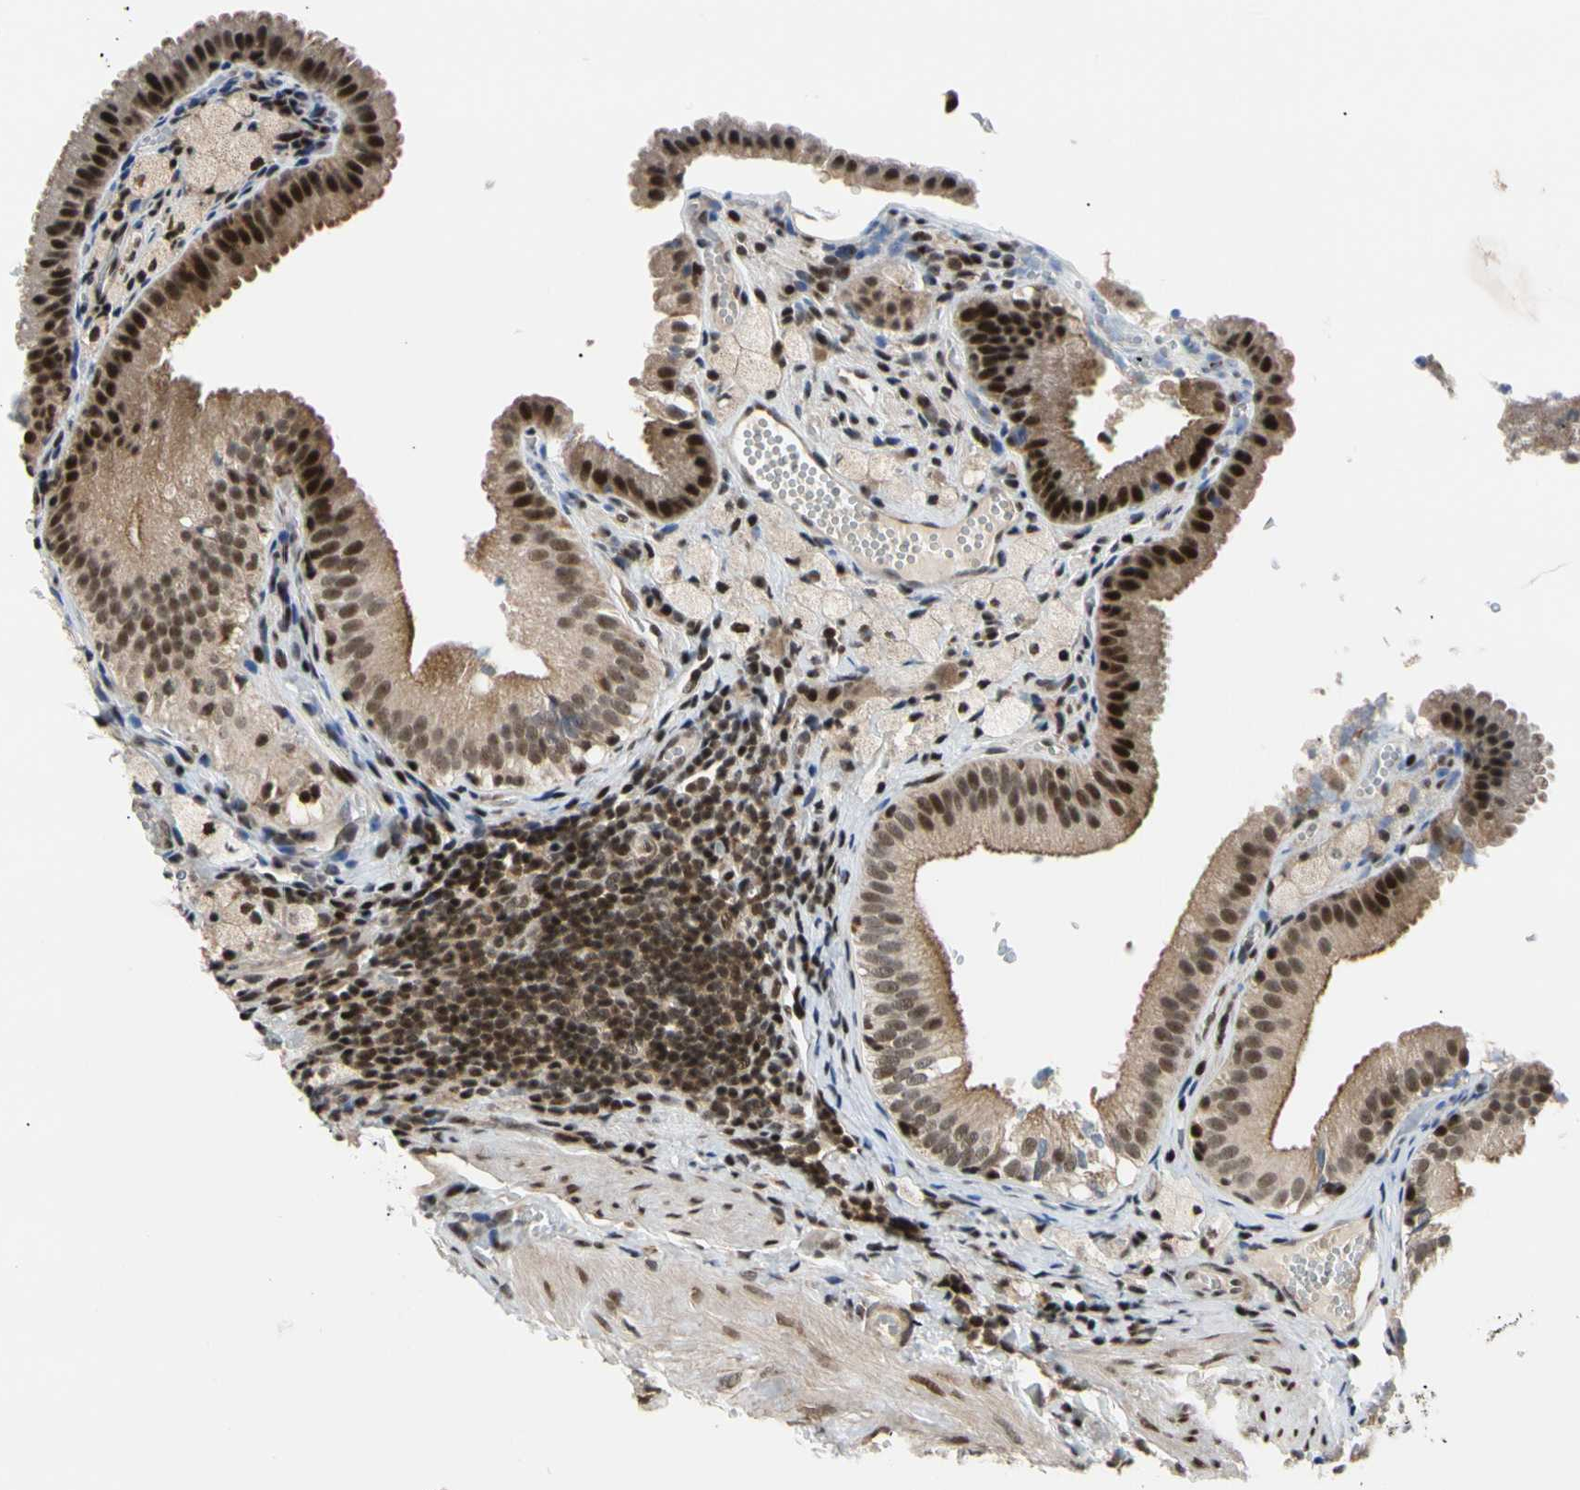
{"staining": {"intensity": "strong", "quantity": "25%-75%", "location": "nuclear"}, "tissue": "gallbladder", "cell_type": "Glandular cells", "image_type": "normal", "snomed": [{"axis": "morphology", "description": "Normal tissue, NOS"}, {"axis": "topography", "description": "Gallbladder"}], "caption": "This photomicrograph exhibits IHC staining of unremarkable human gallbladder, with high strong nuclear expression in approximately 25%-75% of glandular cells.", "gene": "E2F1", "patient": {"sex": "female", "age": 24}}